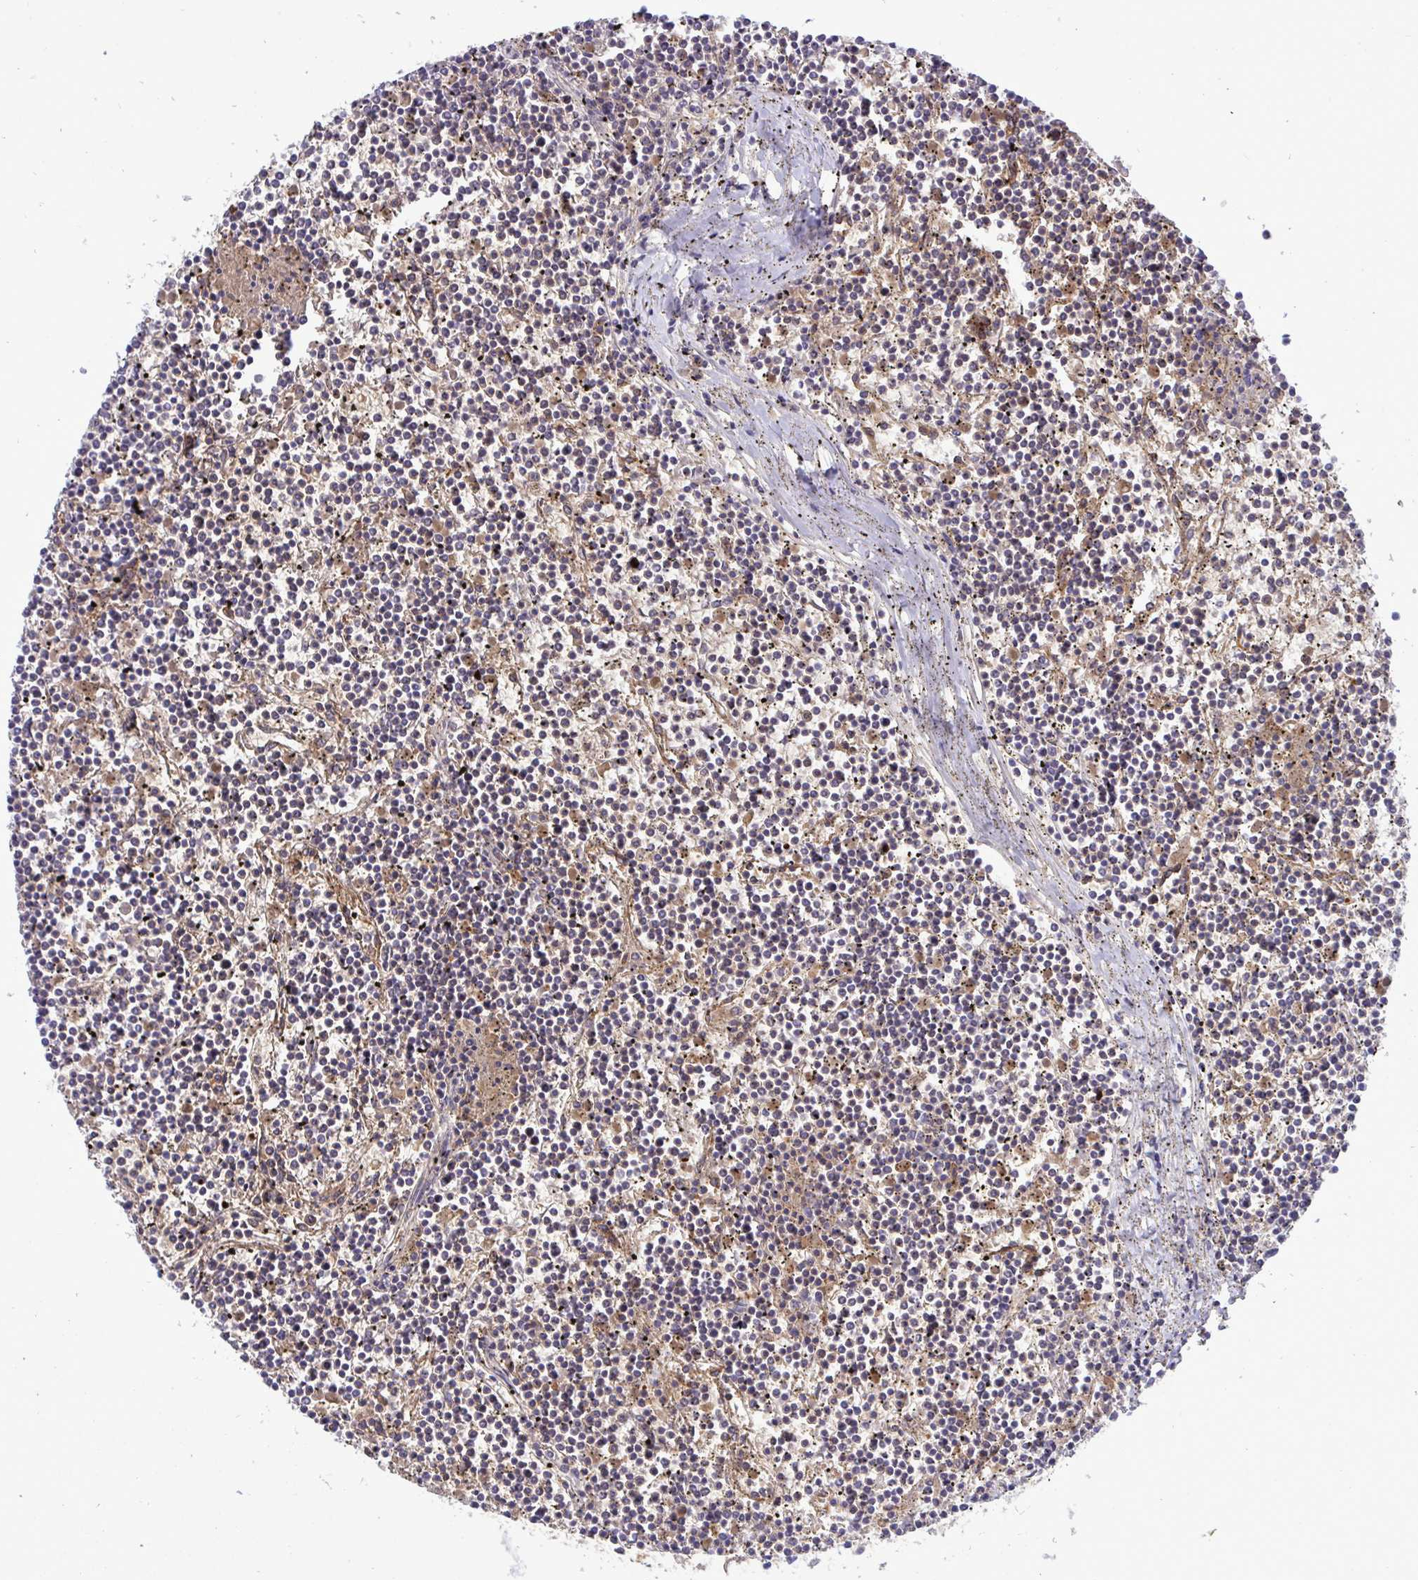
{"staining": {"intensity": "negative", "quantity": "none", "location": "none"}, "tissue": "lymphoma", "cell_type": "Tumor cells", "image_type": "cancer", "snomed": [{"axis": "morphology", "description": "Malignant lymphoma, non-Hodgkin's type, Low grade"}, {"axis": "topography", "description": "Spleen"}], "caption": "High power microscopy micrograph of an immunohistochemistry (IHC) histopathology image of low-grade malignant lymphoma, non-Hodgkin's type, revealing no significant positivity in tumor cells.", "gene": "F2", "patient": {"sex": "female", "age": 19}}